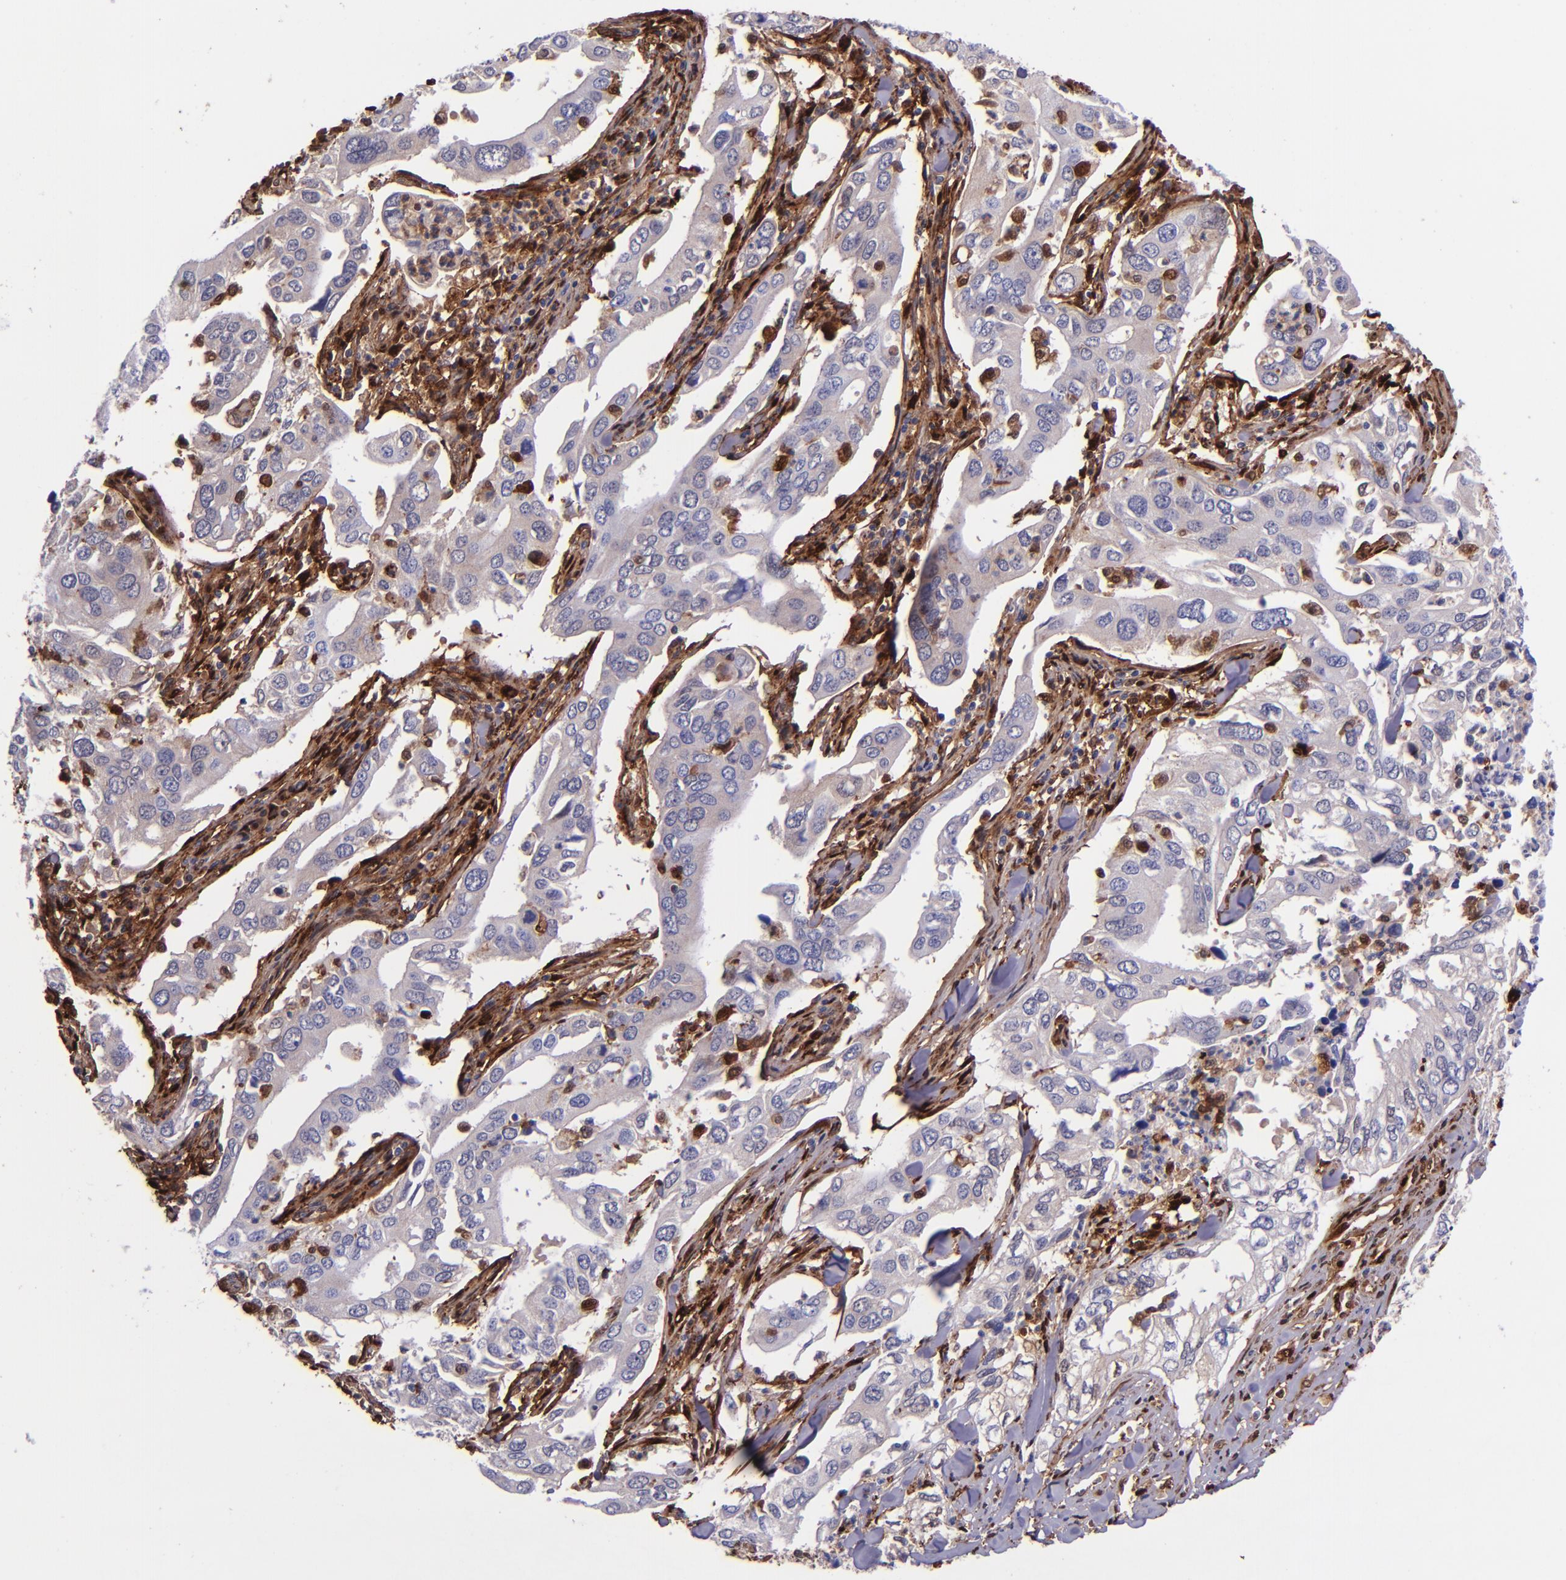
{"staining": {"intensity": "negative", "quantity": "none", "location": "none"}, "tissue": "lung cancer", "cell_type": "Tumor cells", "image_type": "cancer", "snomed": [{"axis": "morphology", "description": "Adenocarcinoma, NOS"}, {"axis": "topography", "description": "Lung"}], "caption": "IHC micrograph of human lung cancer stained for a protein (brown), which shows no positivity in tumor cells.", "gene": "LGALS1", "patient": {"sex": "male", "age": 48}}